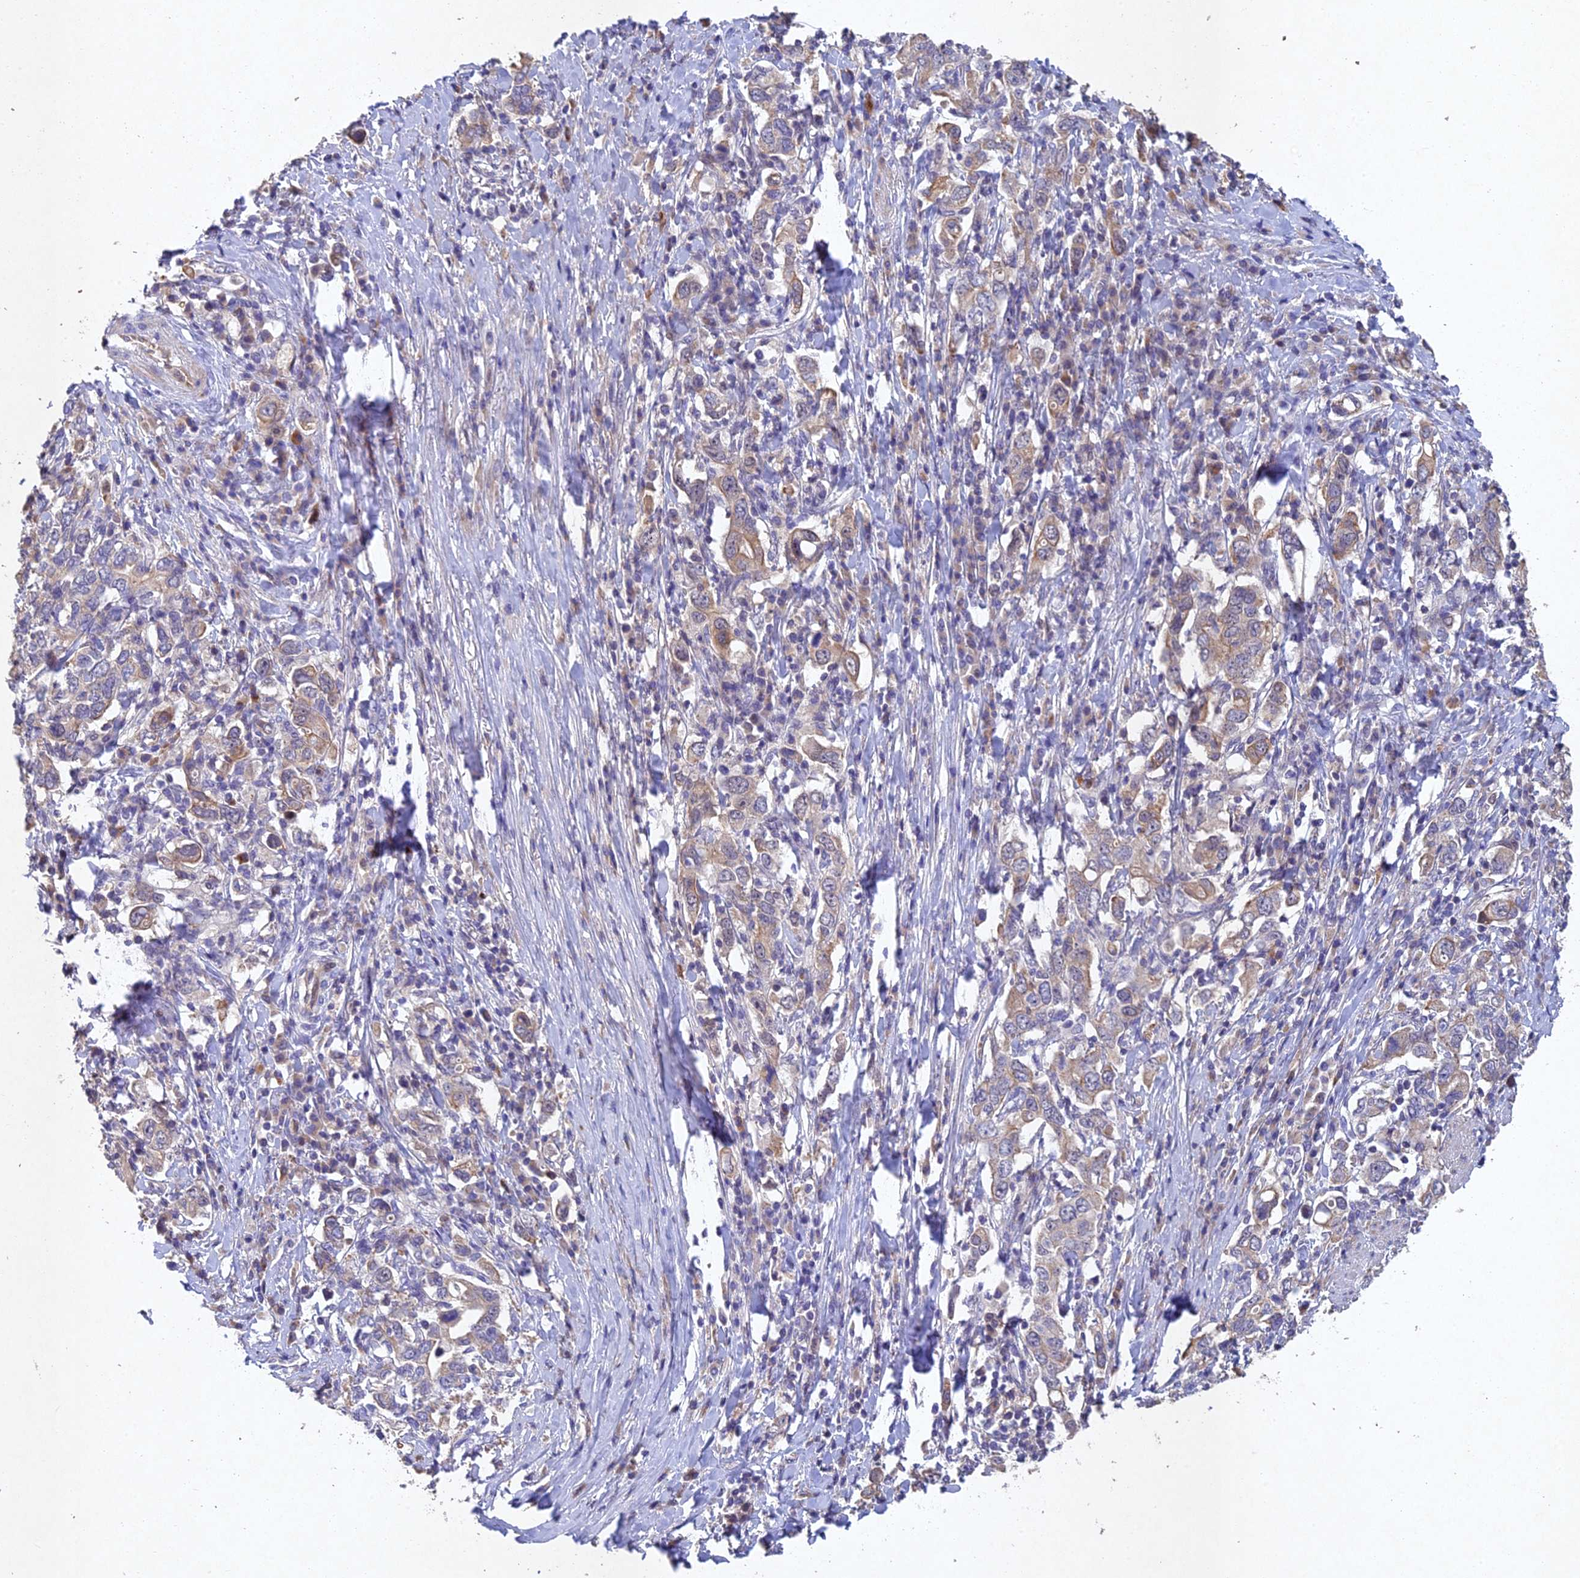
{"staining": {"intensity": "moderate", "quantity": "<25%", "location": "cytoplasmic/membranous"}, "tissue": "stomach cancer", "cell_type": "Tumor cells", "image_type": "cancer", "snomed": [{"axis": "morphology", "description": "Adenocarcinoma, NOS"}, {"axis": "topography", "description": "Stomach, upper"}, {"axis": "topography", "description": "Stomach"}], "caption": "Human adenocarcinoma (stomach) stained for a protein (brown) shows moderate cytoplasmic/membranous positive expression in approximately <25% of tumor cells.", "gene": "NSMCE1", "patient": {"sex": "male", "age": 62}}